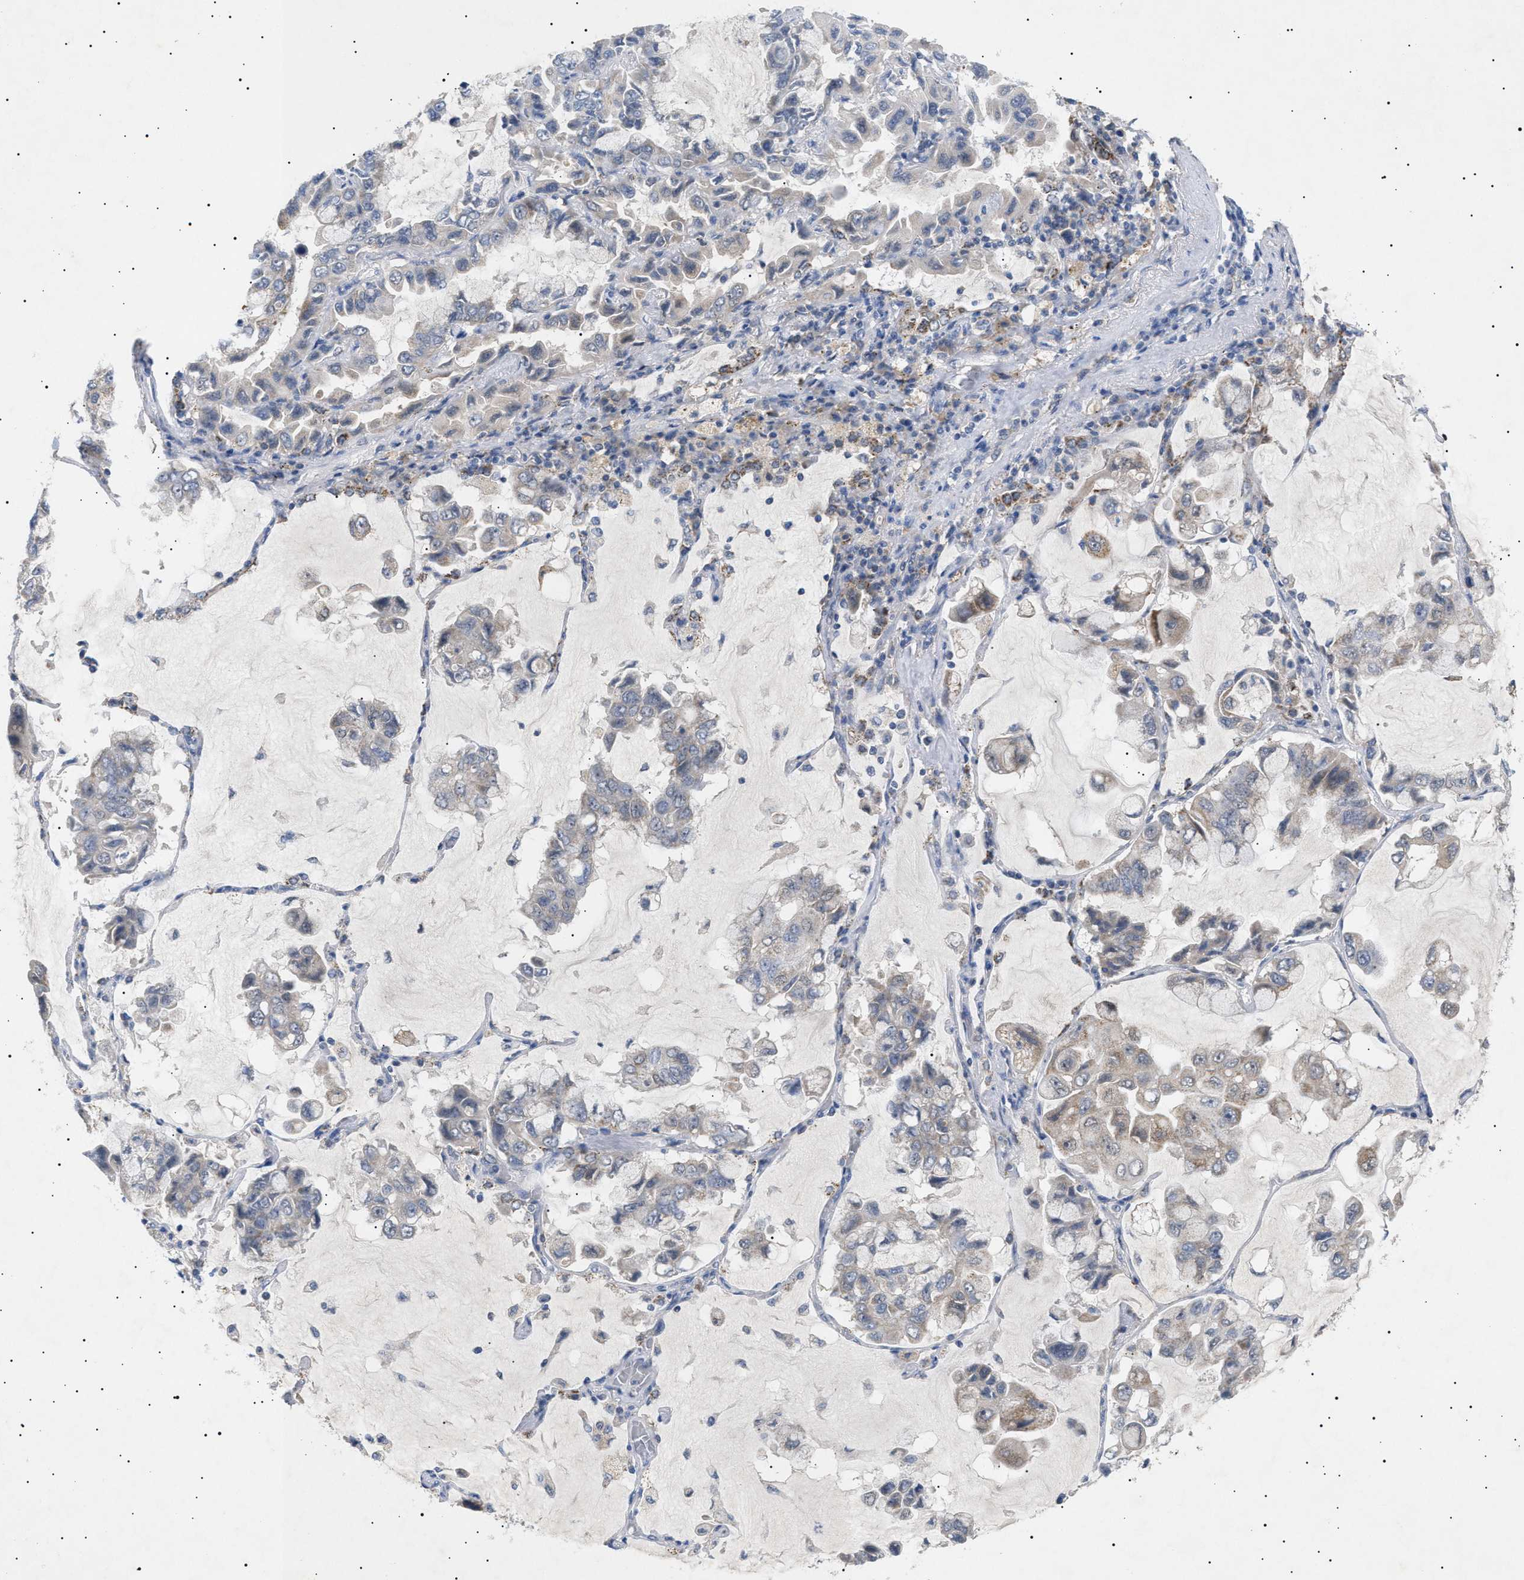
{"staining": {"intensity": "negative", "quantity": "none", "location": "none"}, "tissue": "lung cancer", "cell_type": "Tumor cells", "image_type": "cancer", "snomed": [{"axis": "morphology", "description": "Adenocarcinoma, NOS"}, {"axis": "topography", "description": "Lung"}], "caption": "This is an immunohistochemistry (IHC) histopathology image of human adenocarcinoma (lung). There is no expression in tumor cells.", "gene": "SIRT5", "patient": {"sex": "male", "age": 64}}